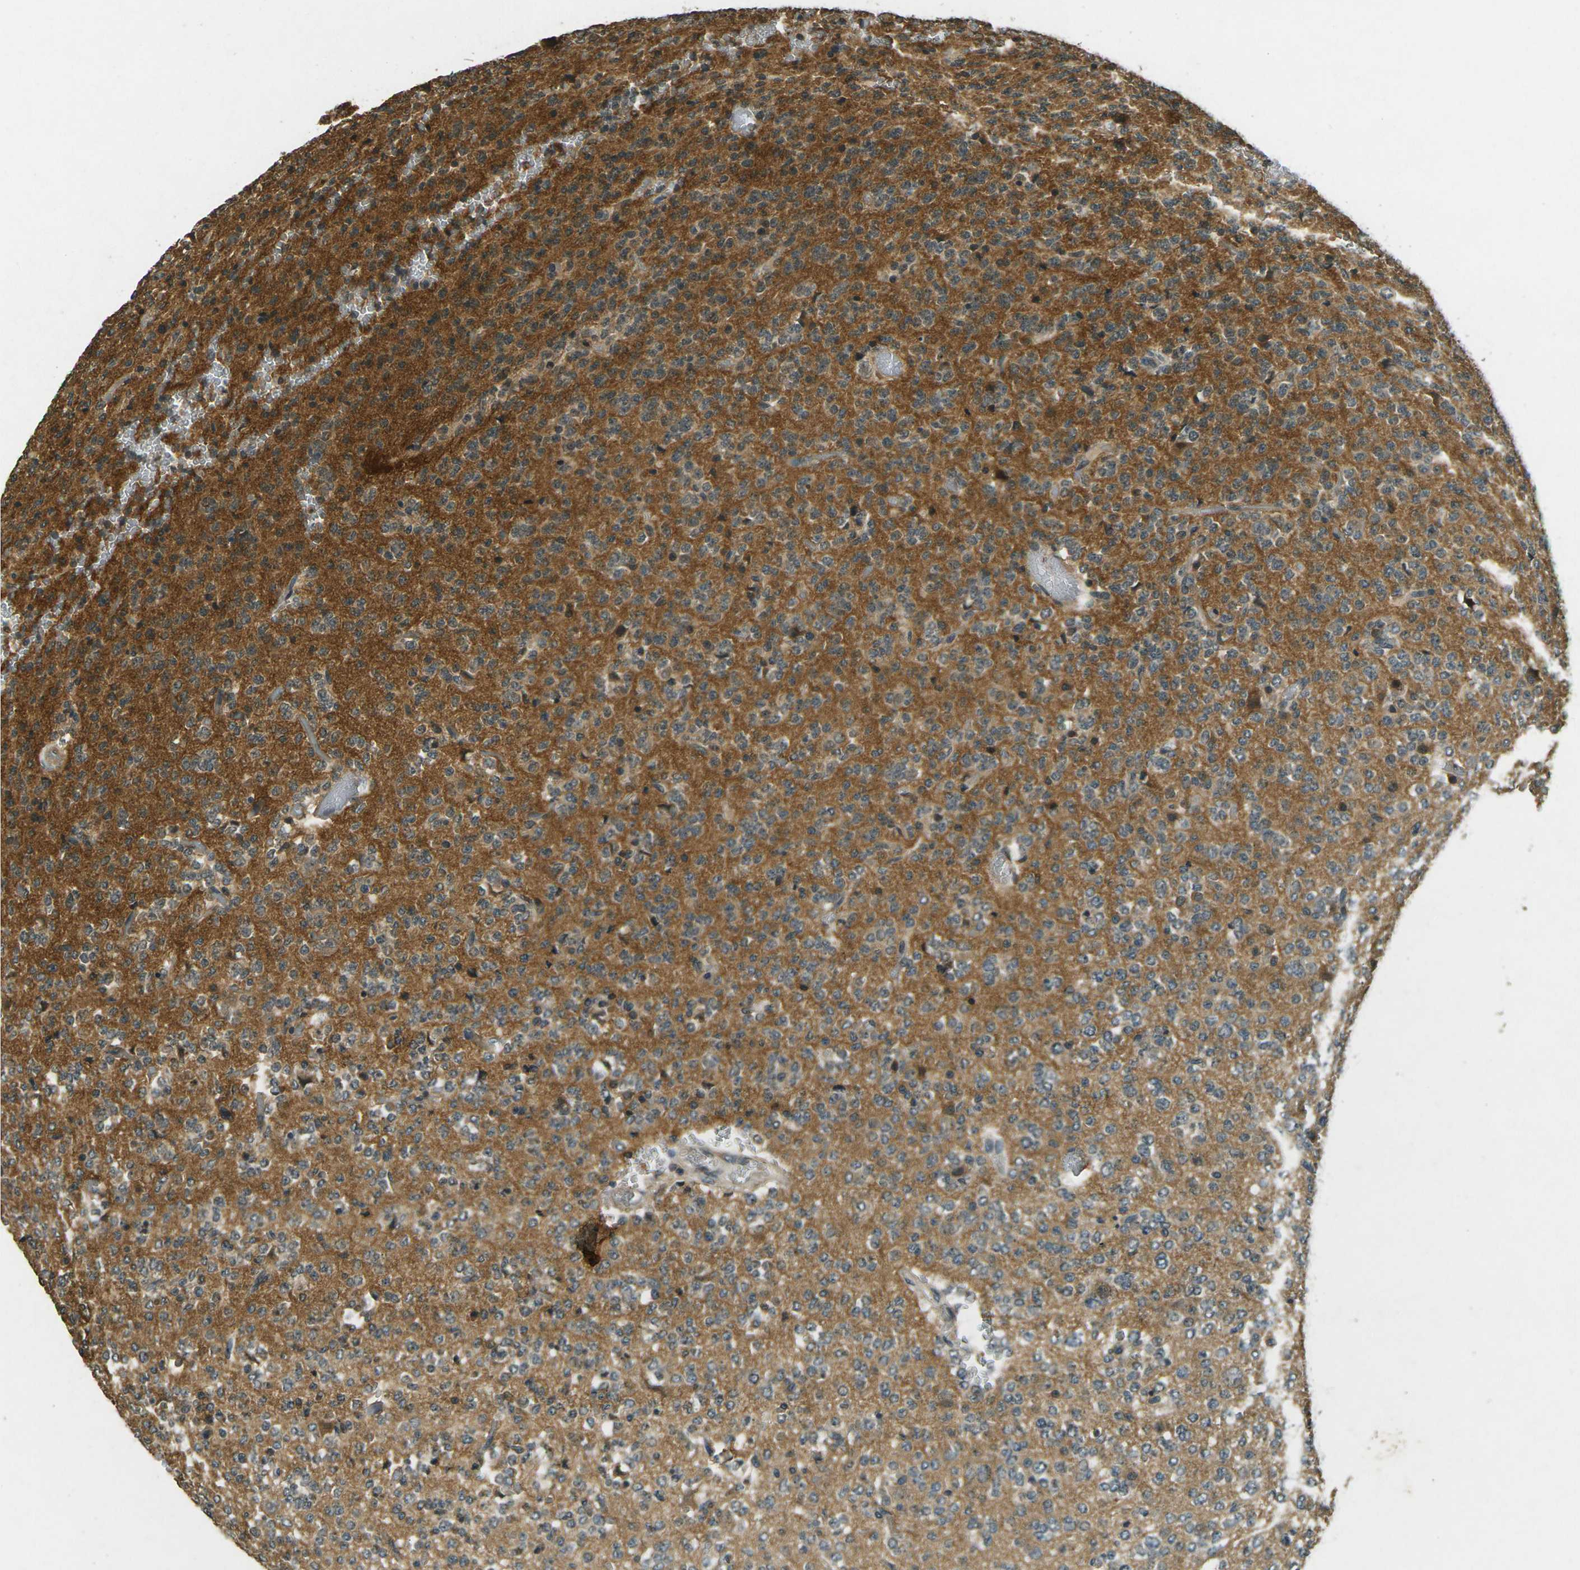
{"staining": {"intensity": "strong", "quantity": "<25%", "location": "cytoplasmic/membranous"}, "tissue": "glioma", "cell_type": "Tumor cells", "image_type": "cancer", "snomed": [{"axis": "morphology", "description": "Glioma, malignant, Low grade"}, {"axis": "topography", "description": "Brain"}], "caption": "Protein expression analysis of glioma shows strong cytoplasmic/membranous expression in about <25% of tumor cells.", "gene": "PDE2A", "patient": {"sex": "male", "age": 38}}